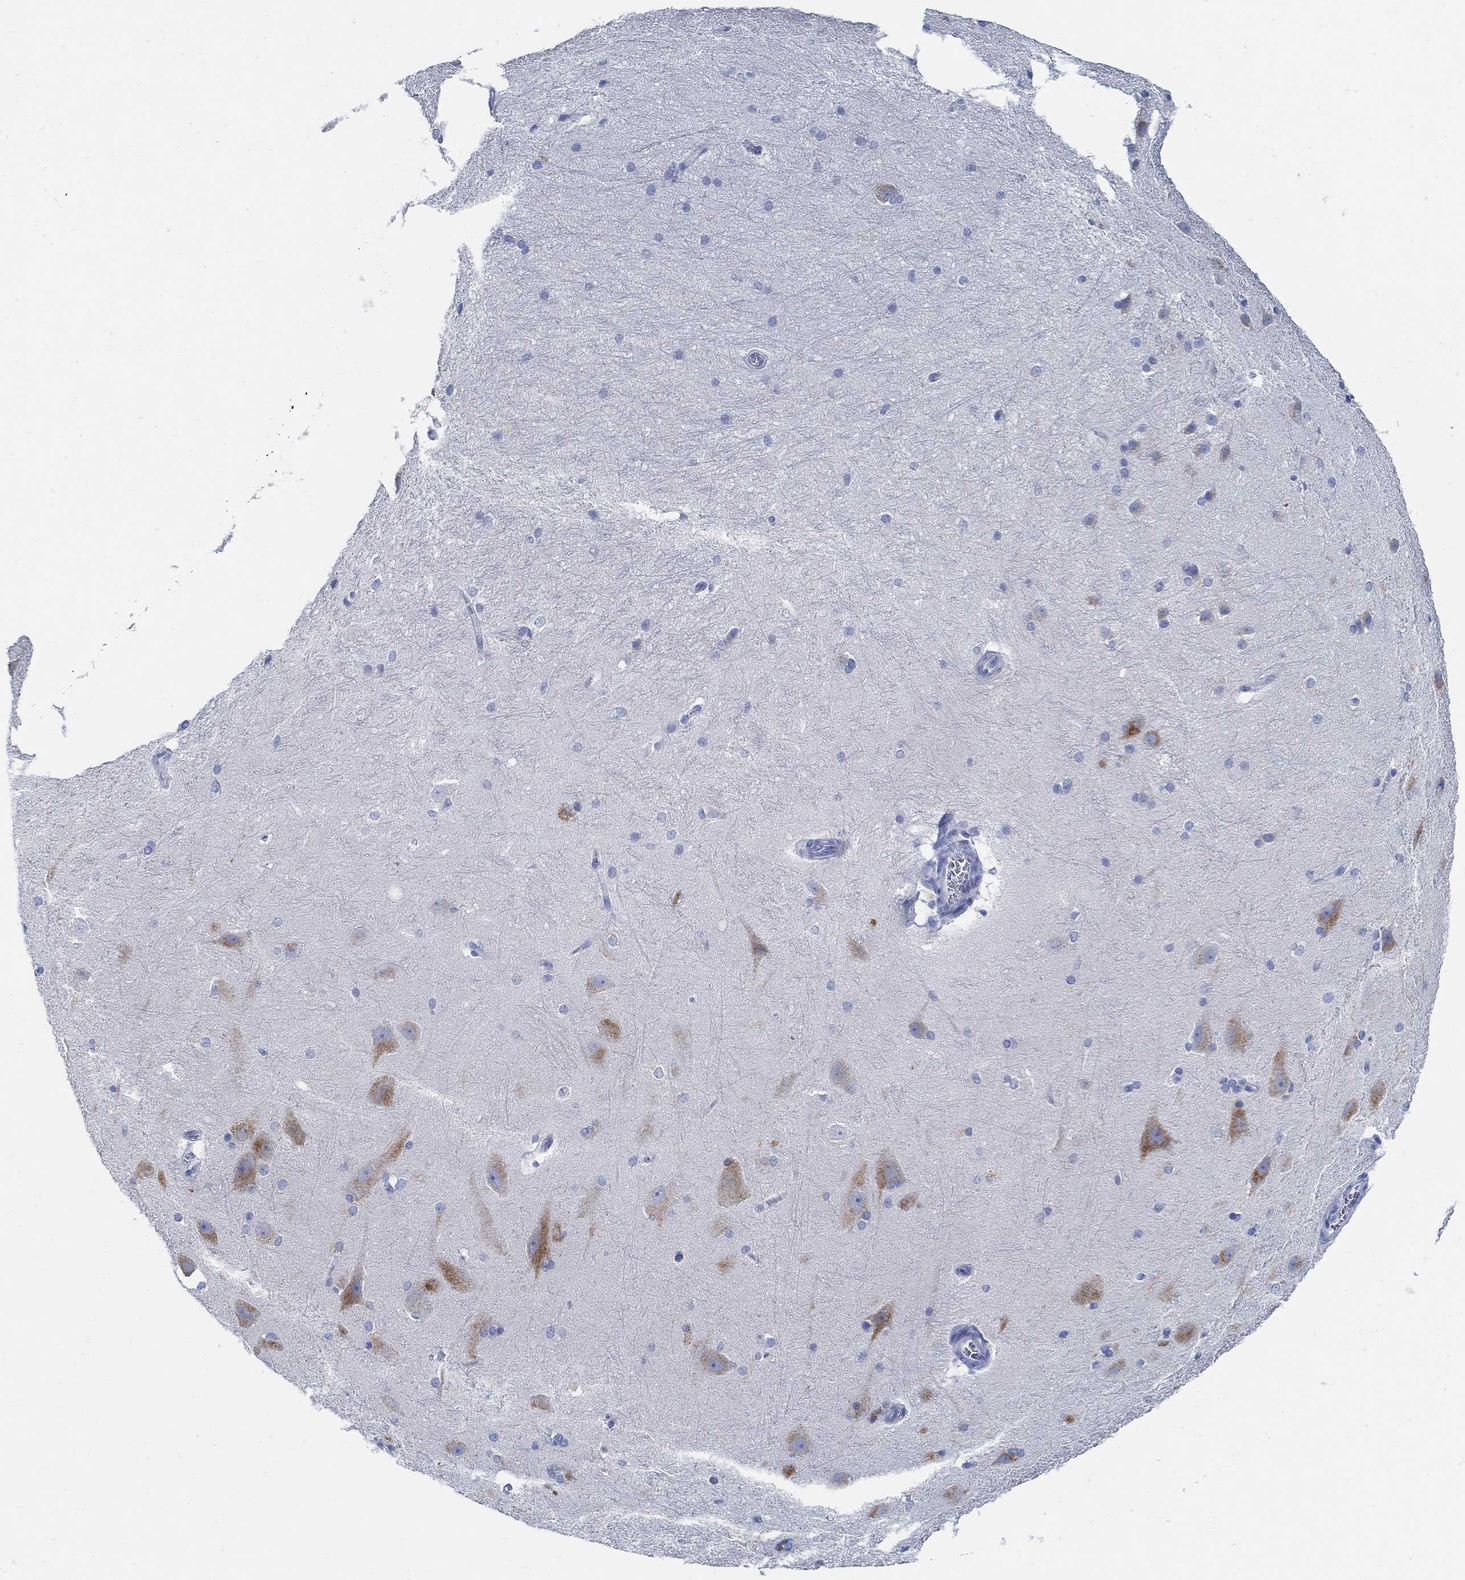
{"staining": {"intensity": "negative", "quantity": "none", "location": "none"}, "tissue": "hippocampus", "cell_type": "Glial cells", "image_type": "normal", "snomed": [{"axis": "morphology", "description": "Normal tissue, NOS"}, {"axis": "topography", "description": "Cerebral cortex"}, {"axis": "topography", "description": "Hippocampus"}], "caption": "IHC histopathology image of unremarkable hippocampus: human hippocampus stained with DAB (3,3'-diaminobenzidine) displays no significant protein staining in glial cells.", "gene": "SLC45A1", "patient": {"sex": "female", "age": 19}}